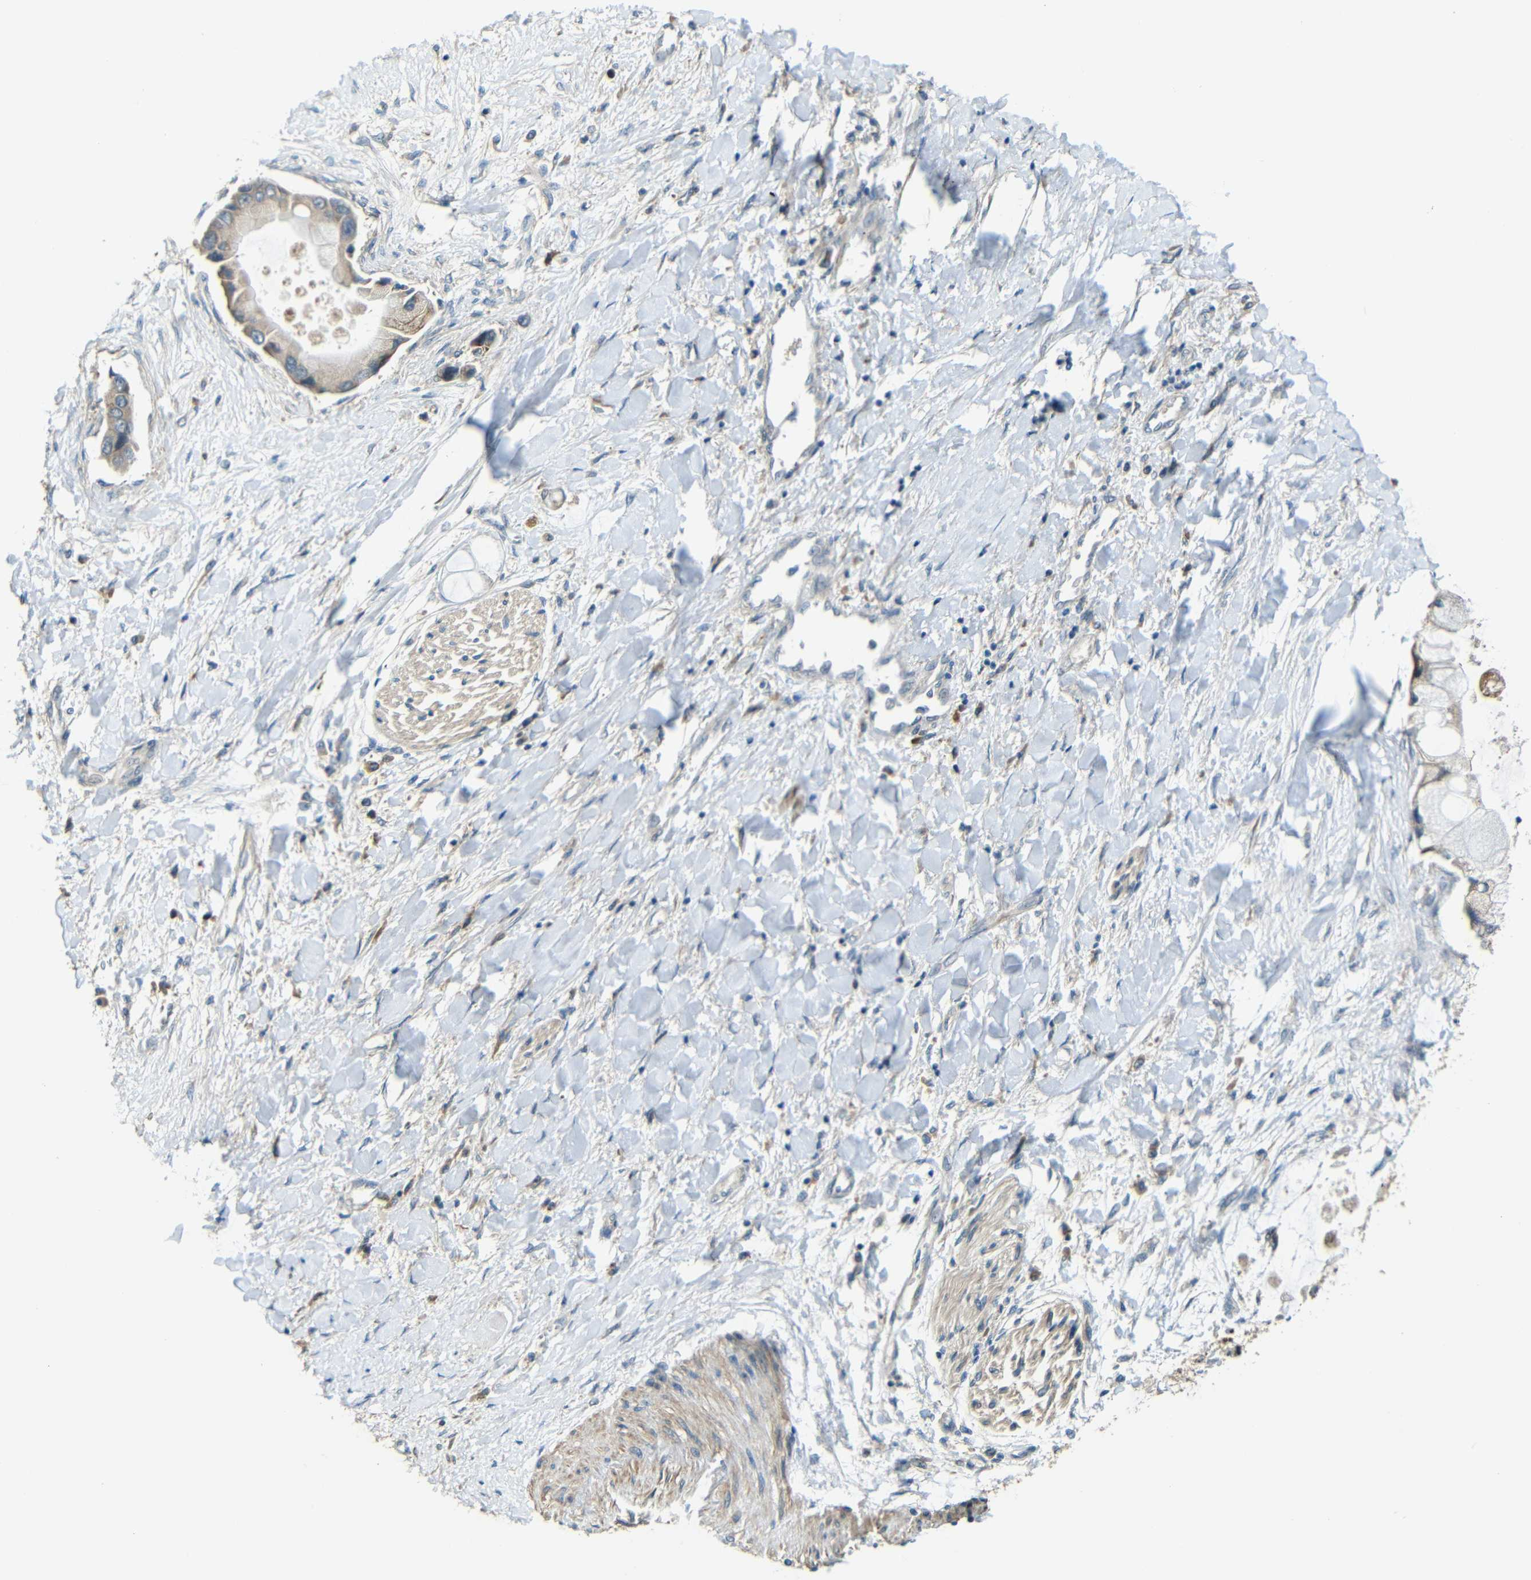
{"staining": {"intensity": "weak", "quantity": "25%-75%", "location": "cytoplasmic/membranous"}, "tissue": "liver cancer", "cell_type": "Tumor cells", "image_type": "cancer", "snomed": [{"axis": "morphology", "description": "Cholangiocarcinoma"}, {"axis": "topography", "description": "Liver"}], "caption": "An IHC image of tumor tissue is shown. Protein staining in brown labels weak cytoplasmic/membranous positivity in liver cholangiocarcinoma within tumor cells.", "gene": "FNDC3A", "patient": {"sex": "male", "age": 50}}